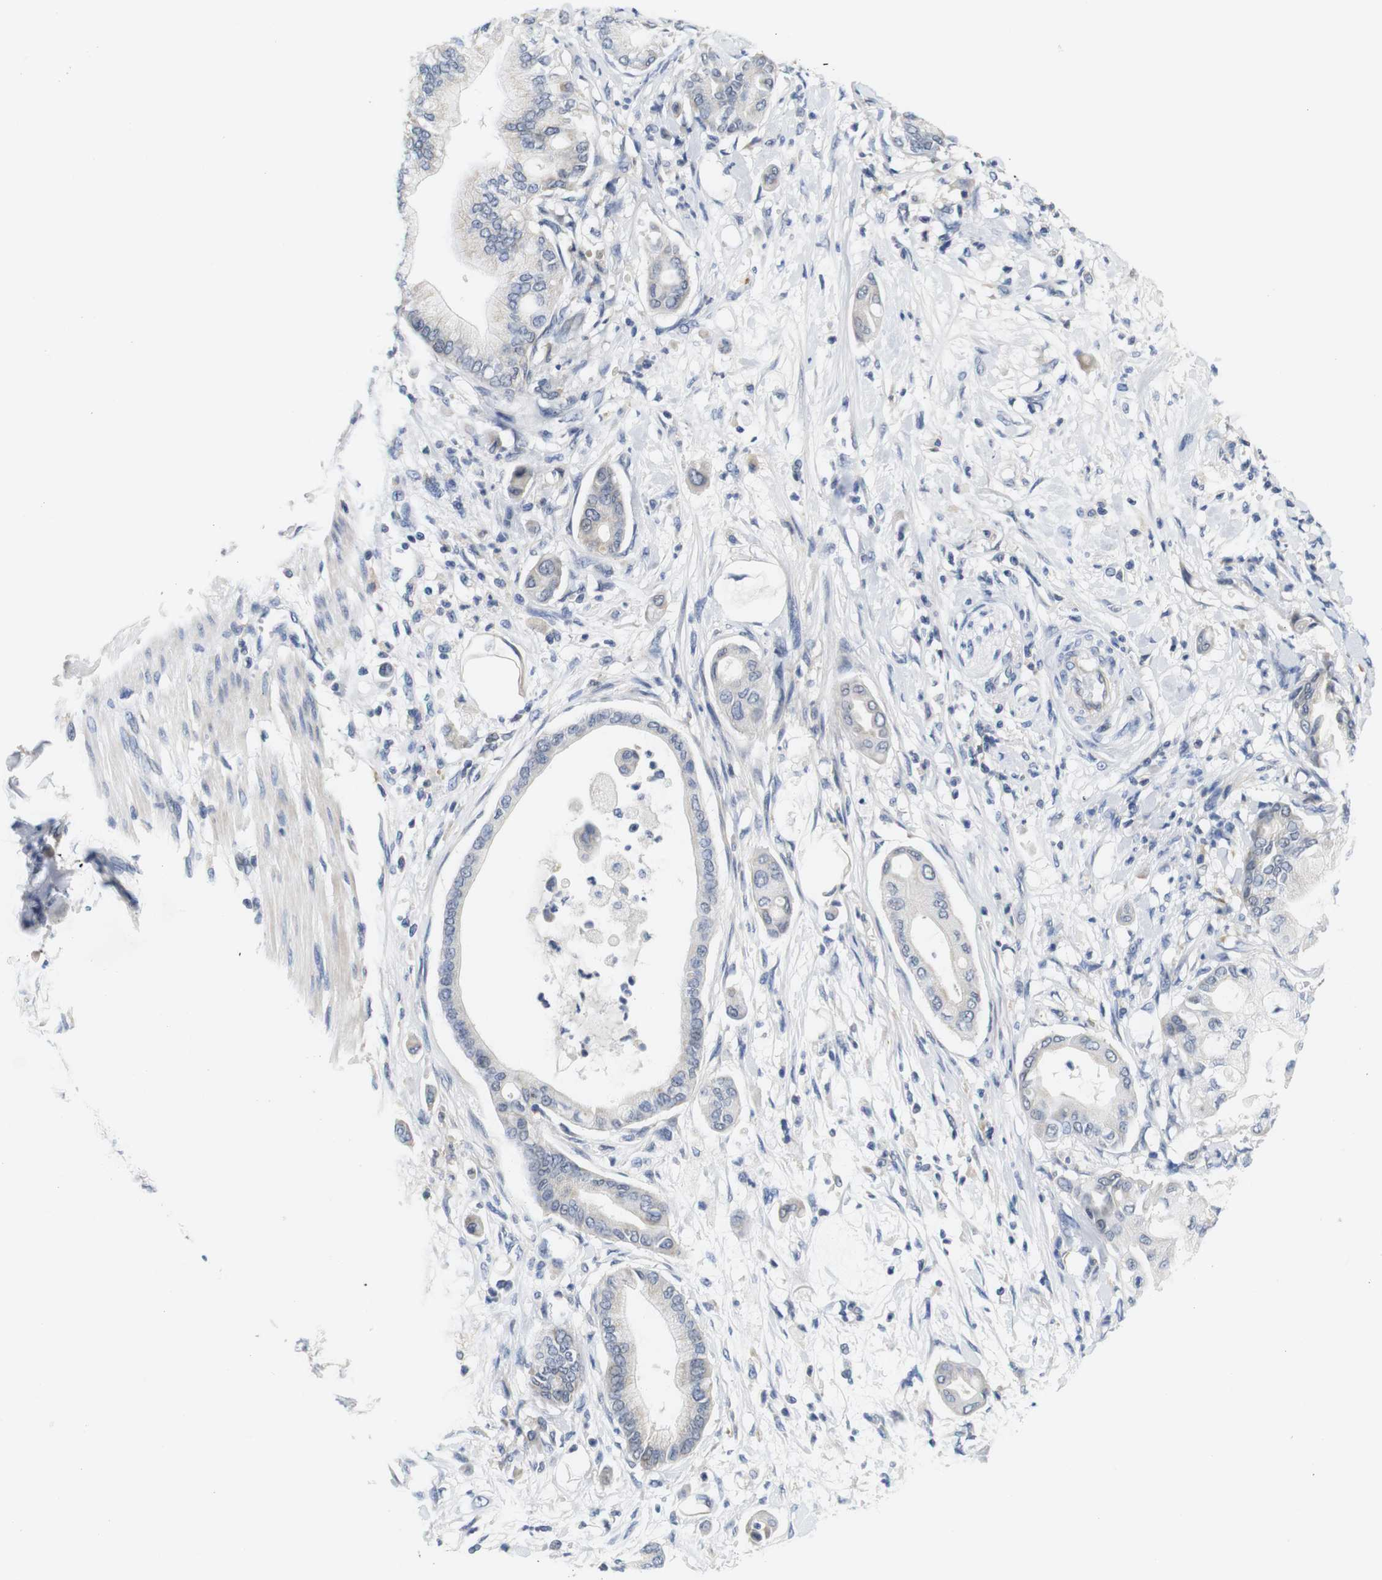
{"staining": {"intensity": "negative", "quantity": "none", "location": "none"}, "tissue": "pancreatic cancer", "cell_type": "Tumor cells", "image_type": "cancer", "snomed": [{"axis": "morphology", "description": "Adenocarcinoma, NOS"}, {"axis": "morphology", "description": "Adenocarcinoma, metastatic, NOS"}, {"axis": "topography", "description": "Lymph node"}, {"axis": "topography", "description": "Pancreas"}, {"axis": "topography", "description": "Duodenum"}], "caption": "Image shows no significant protein expression in tumor cells of metastatic adenocarcinoma (pancreatic). (Stains: DAB (3,3'-diaminobenzidine) IHC with hematoxylin counter stain, Microscopy: brightfield microscopy at high magnification).", "gene": "OTOF", "patient": {"sex": "female", "age": 64}}